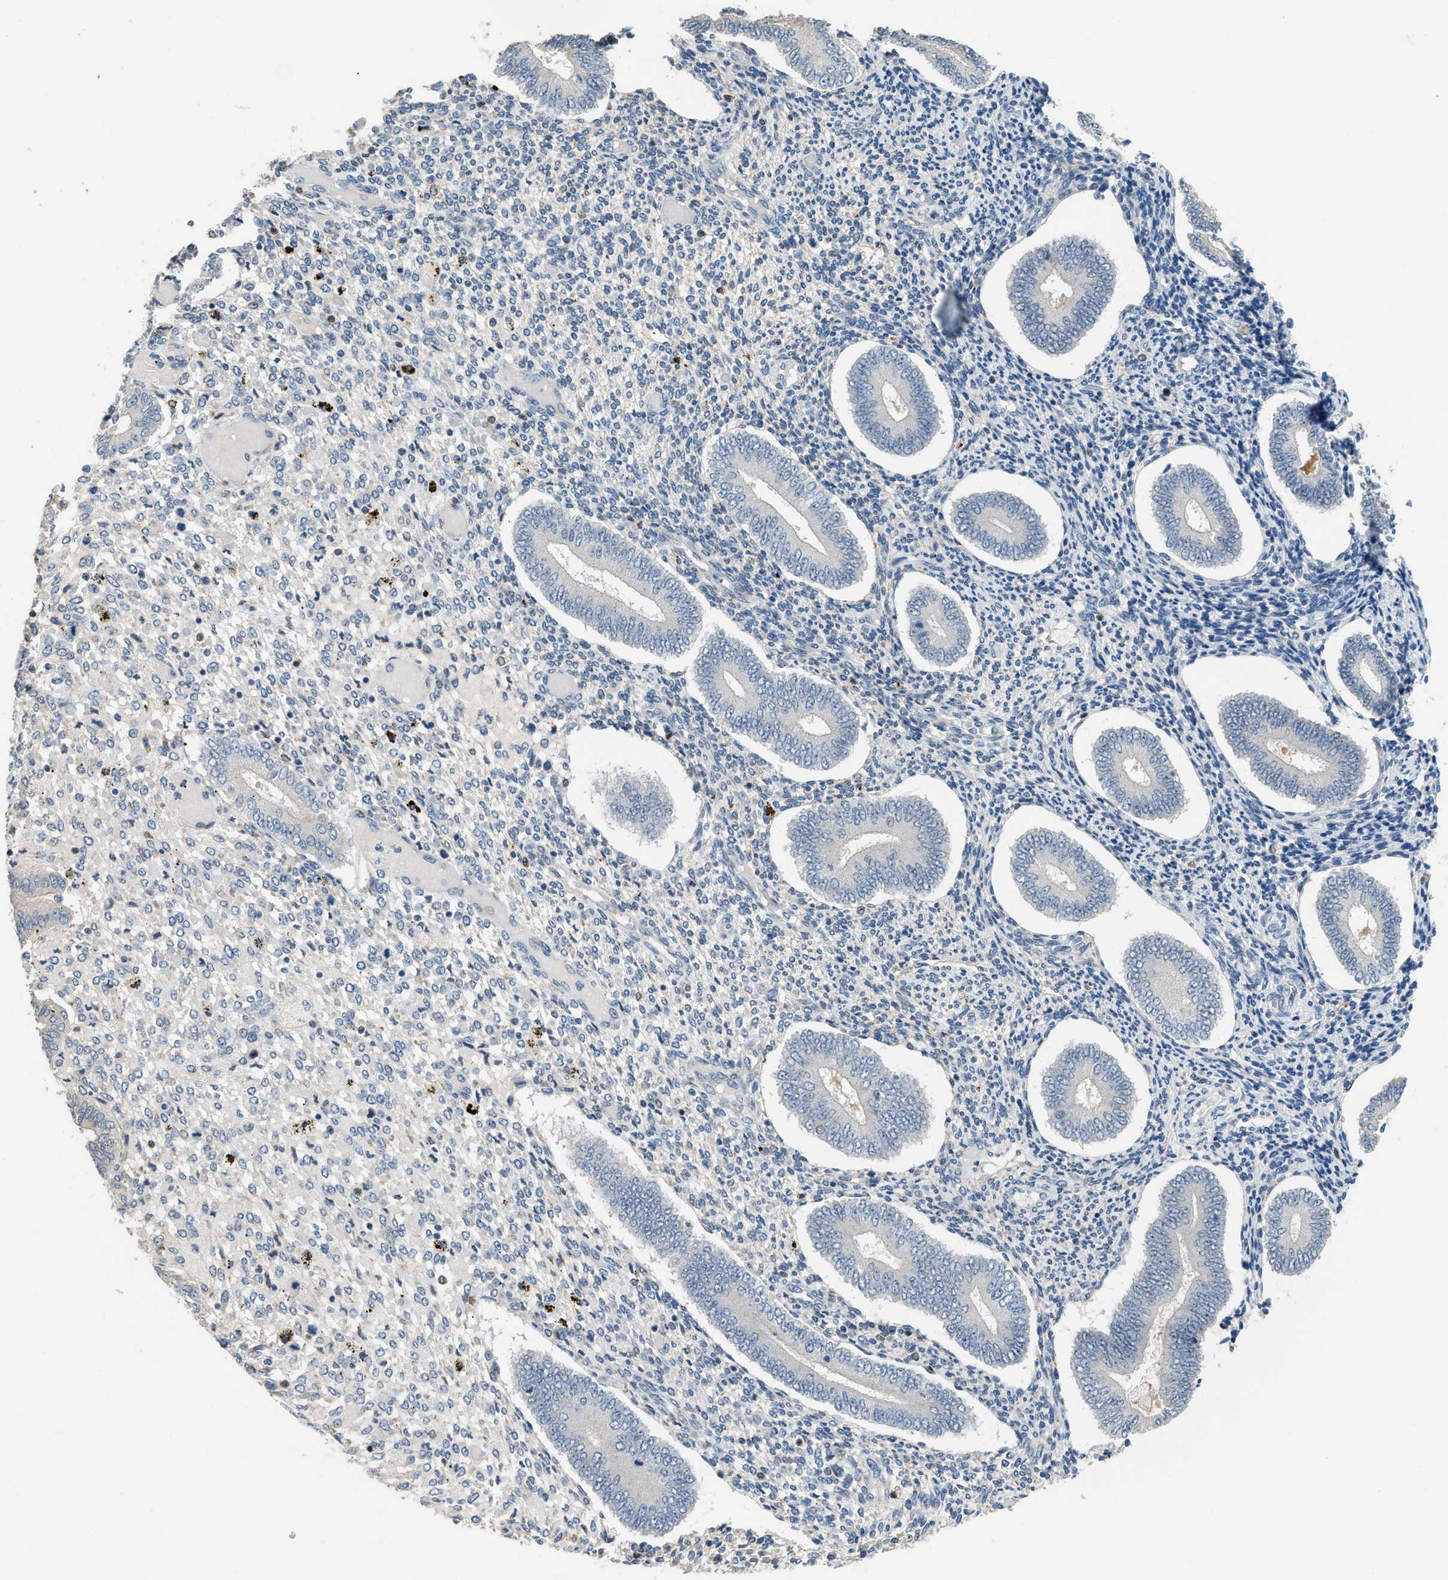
{"staining": {"intensity": "negative", "quantity": "none", "location": "none"}, "tissue": "endometrium", "cell_type": "Cells in endometrial stroma", "image_type": "normal", "snomed": [{"axis": "morphology", "description": "Normal tissue, NOS"}, {"axis": "topography", "description": "Endometrium"}], "caption": "This is an immunohistochemistry photomicrograph of normal human endometrium. There is no positivity in cells in endometrial stroma.", "gene": "TMEM154", "patient": {"sex": "female", "age": 42}}